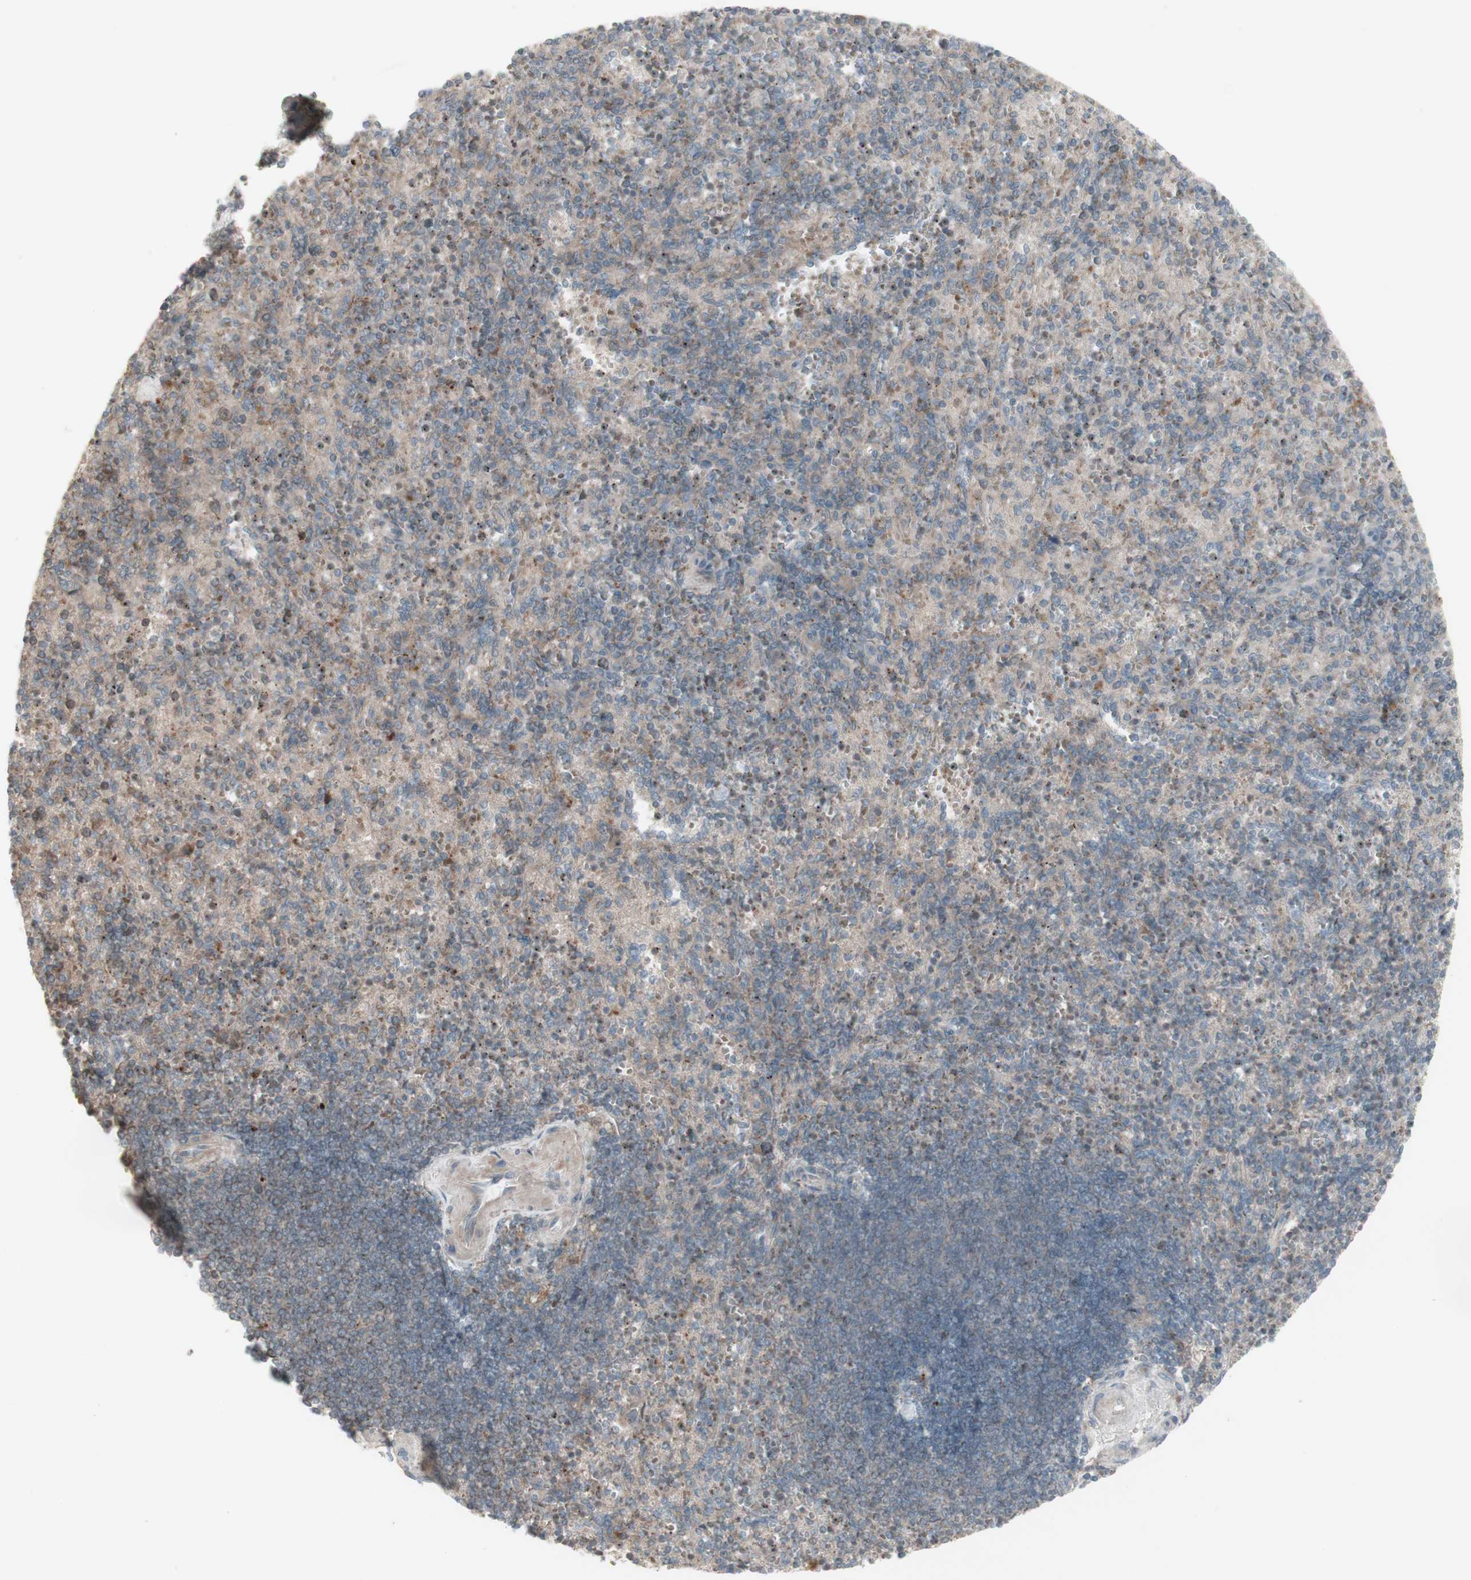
{"staining": {"intensity": "negative", "quantity": "none", "location": "none"}, "tissue": "spleen", "cell_type": "Cells in red pulp", "image_type": "normal", "snomed": [{"axis": "morphology", "description": "Normal tissue, NOS"}, {"axis": "topography", "description": "Spleen"}], "caption": "Immunohistochemistry photomicrograph of unremarkable spleen: human spleen stained with DAB displays no significant protein expression in cells in red pulp. Nuclei are stained in blue.", "gene": "MSH6", "patient": {"sex": "female", "age": 74}}